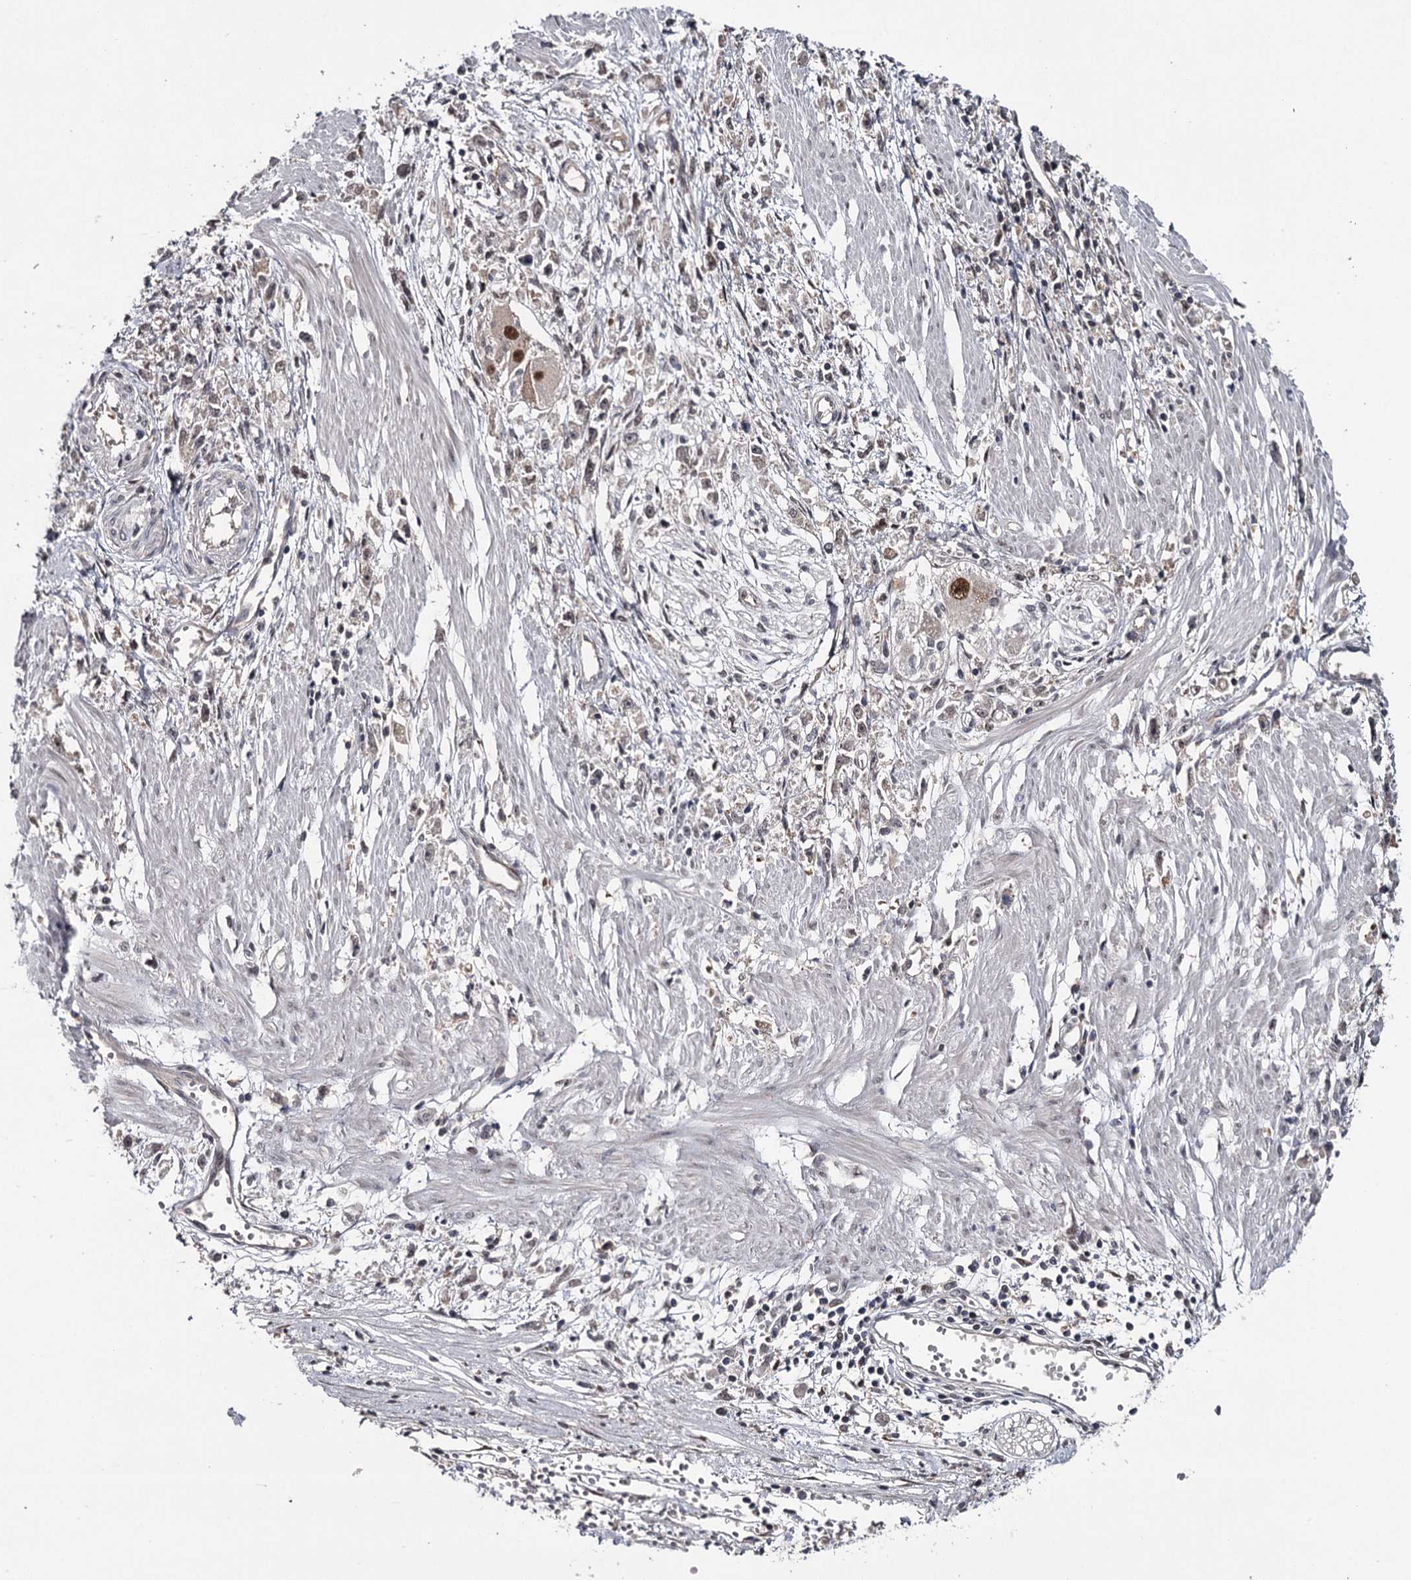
{"staining": {"intensity": "negative", "quantity": "none", "location": "none"}, "tissue": "stomach cancer", "cell_type": "Tumor cells", "image_type": "cancer", "snomed": [{"axis": "morphology", "description": "Adenocarcinoma, NOS"}, {"axis": "topography", "description": "Stomach"}], "caption": "Stomach adenocarcinoma was stained to show a protein in brown. There is no significant expression in tumor cells.", "gene": "GTSF1", "patient": {"sex": "female", "age": 59}}